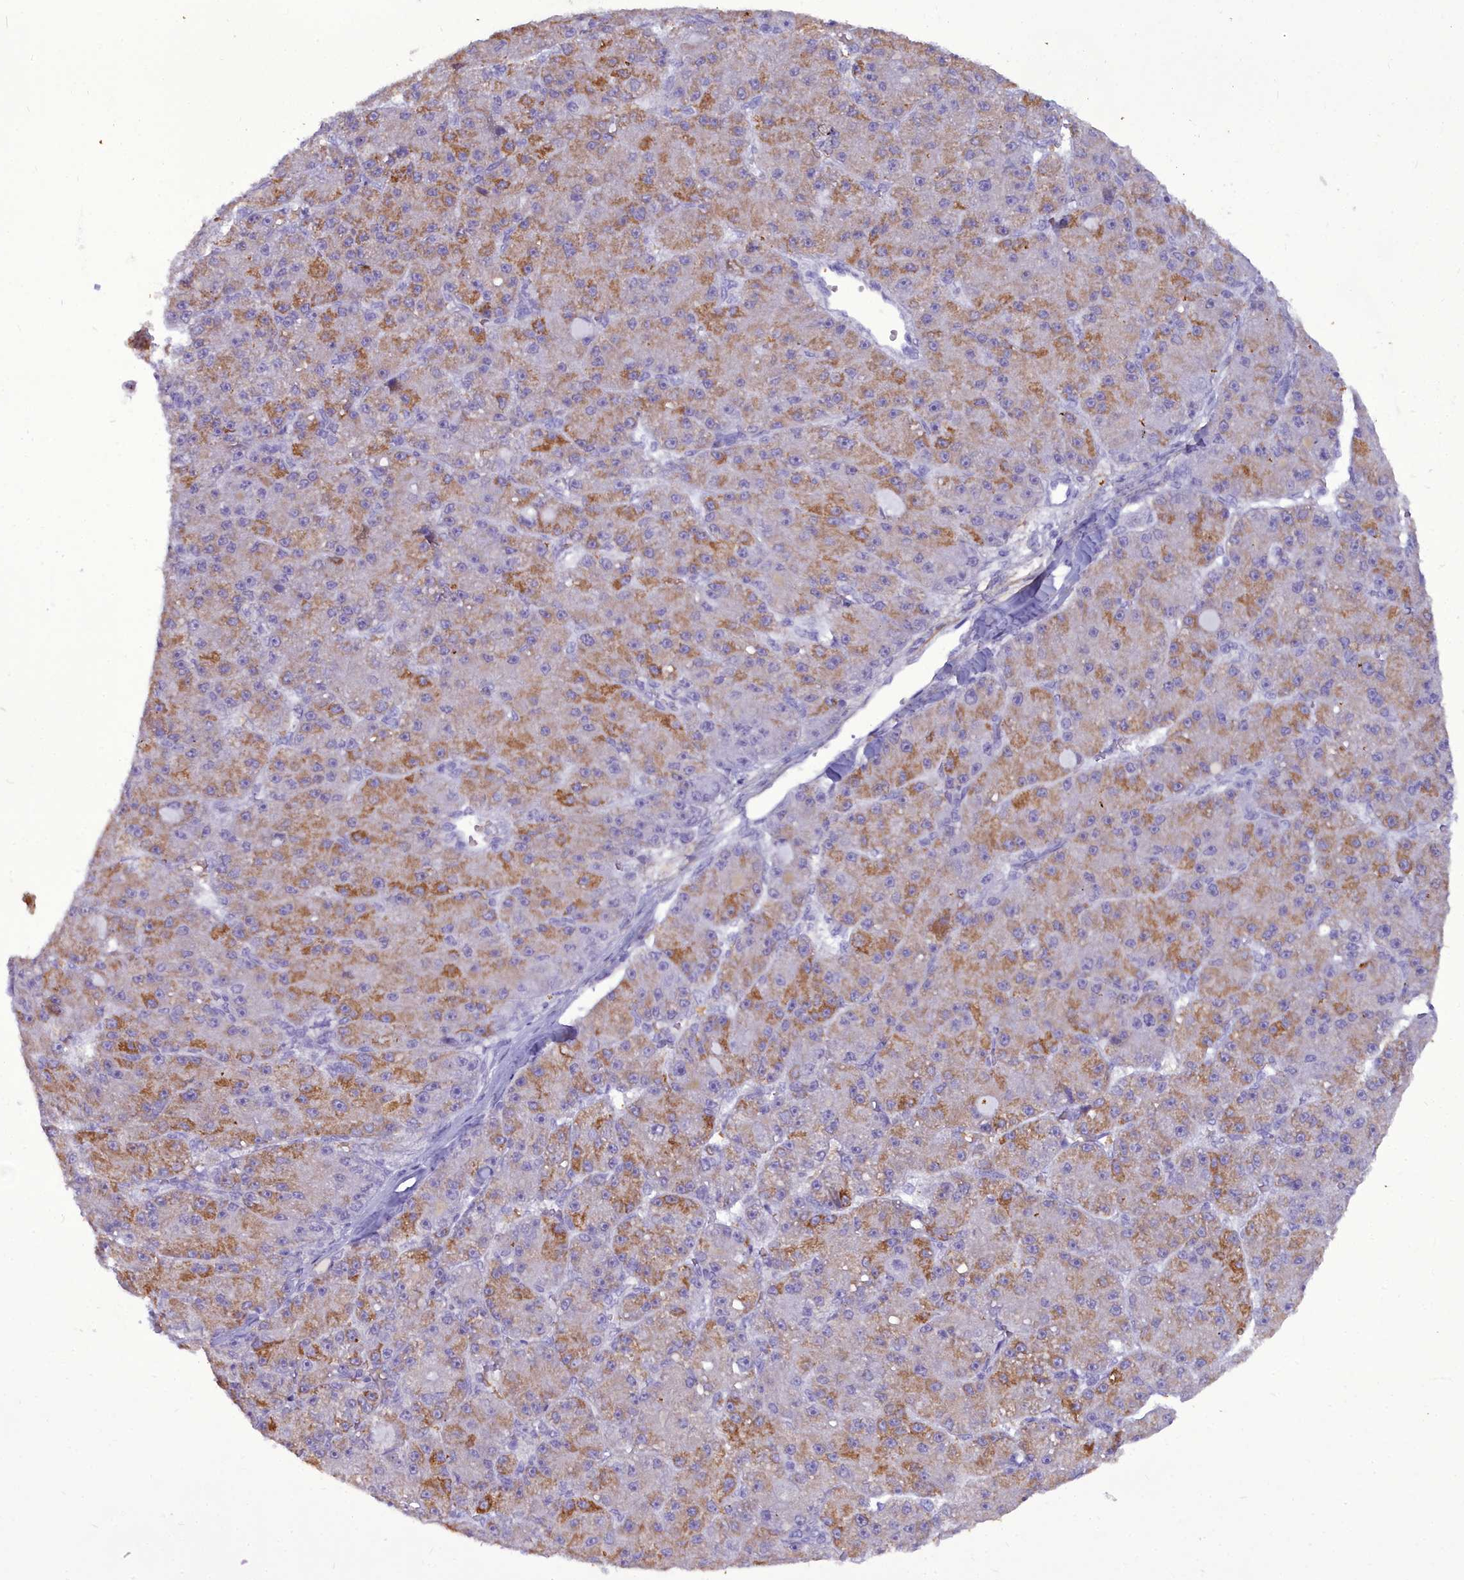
{"staining": {"intensity": "moderate", "quantity": "25%-75%", "location": "cytoplasmic/membranous"}, "tissue": "liver cancer", "cell_type": "Tumor cells", "image_type": "cancer", "snomed": [{"axis": "morphology", "description": "Carcinoma, Hepatocellular, NOS"}, {"axis": "topography", "description": "Liver"}], "caption": "A photomicrograph of human liver cancer (hepatocellular carcinoma) stained for a protein shows moderate cytoplasmic/membranous brown staining in tumor cells.", "gene": "OSTN", "patient": {"sex": "male", "age": 67}}